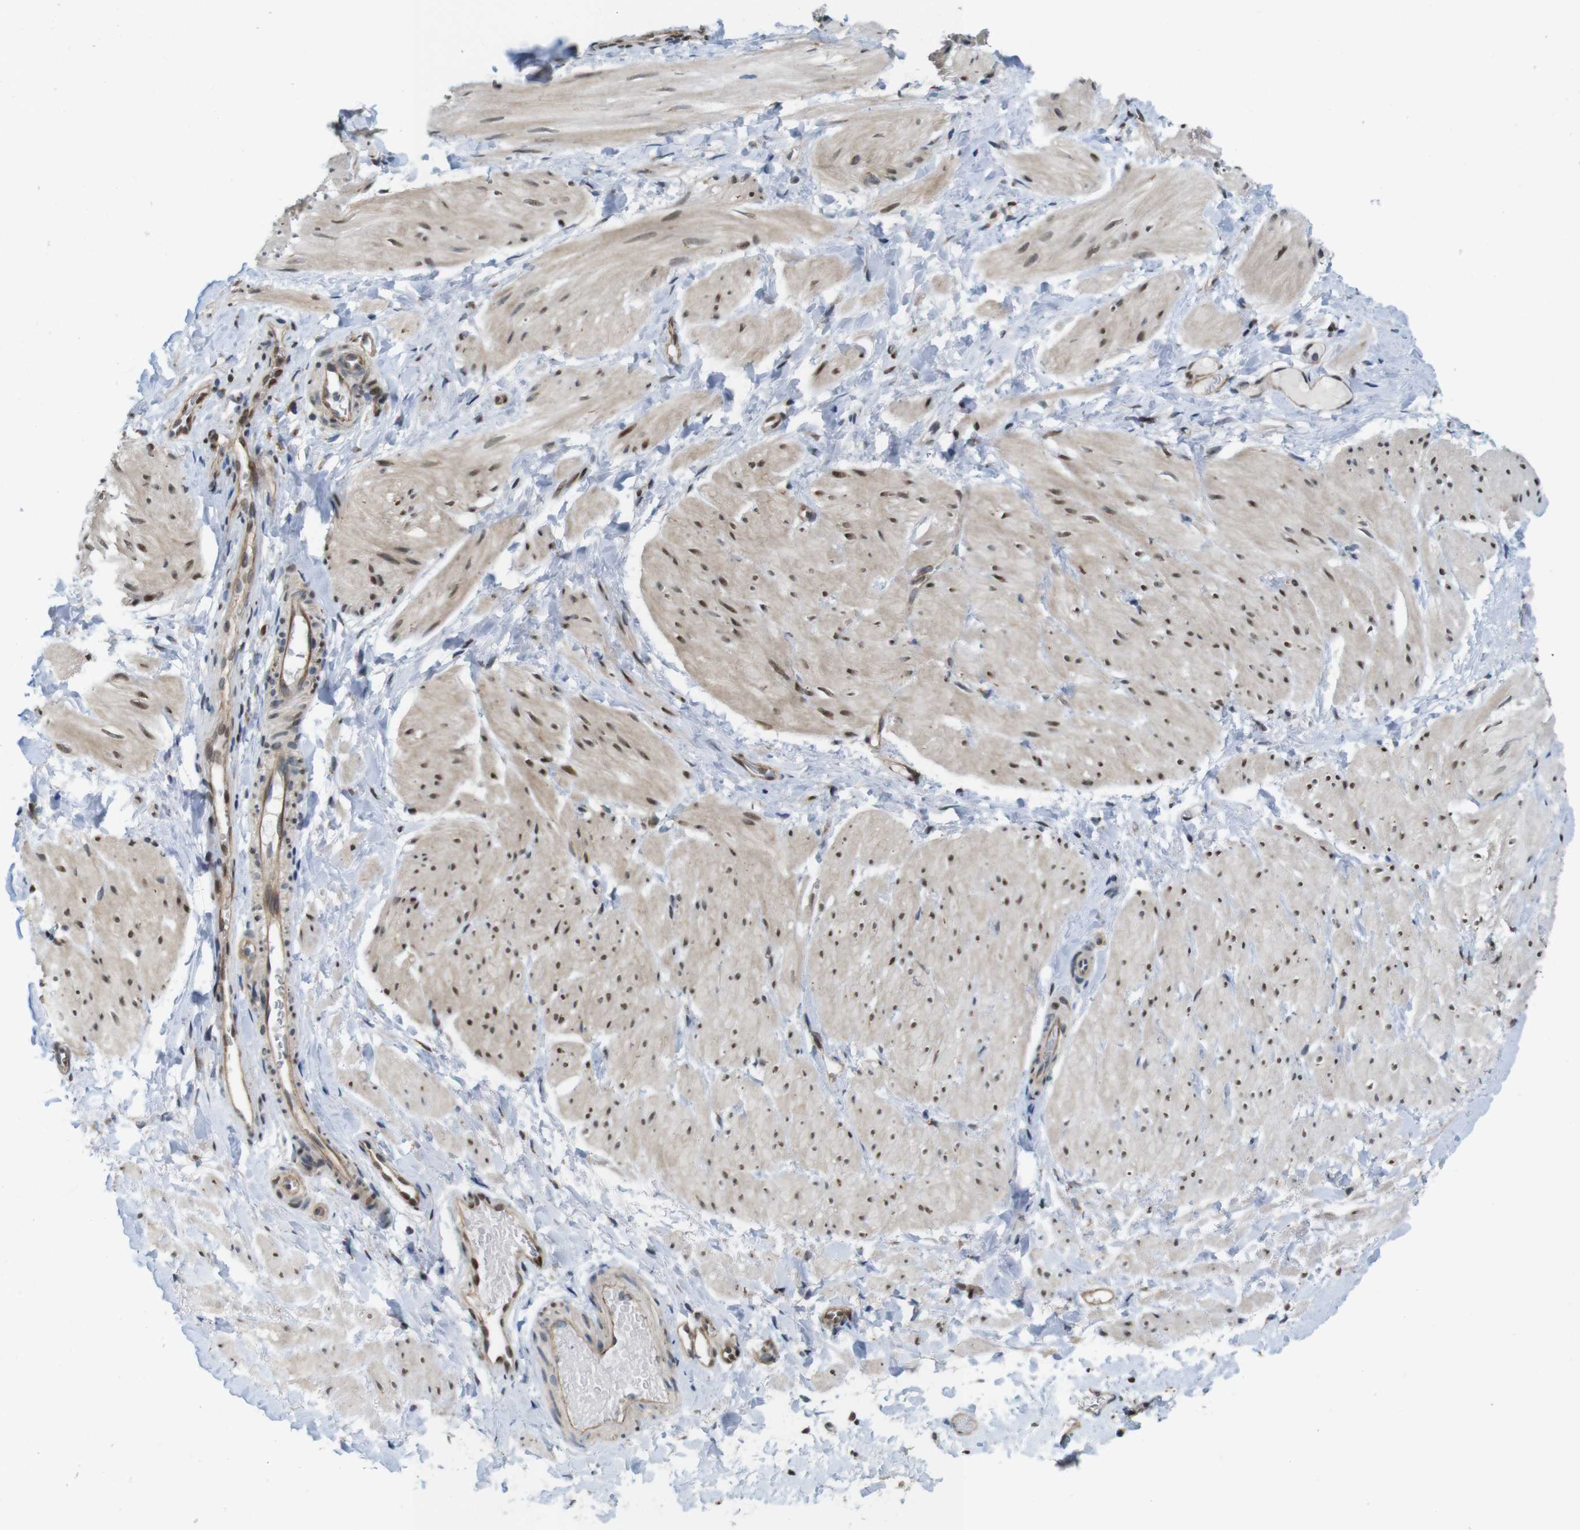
{"staining": {"intensity": "moderate", "quantity": ">75%", "location": "cytoplasmic/membranous,nuclear"}, "tissue": "smooth muscle", "cell_type": "Smooth muscle cells", "image_type": "normal", "snomed": [{"axis": "morphology", "description": "Normal tissue, NOS"}, {"axis": "topography", "description": "Smooth muscle"}], "caption": "Immunohistochemical staining of normal human smooth muscle shows >75% levels of moderate cytoplasmic/membranous,nuclear protein positivity in about >75% of smooth muscle cells.", "gene": "SKI", "patient": {"sex": "male", "age": 16}}